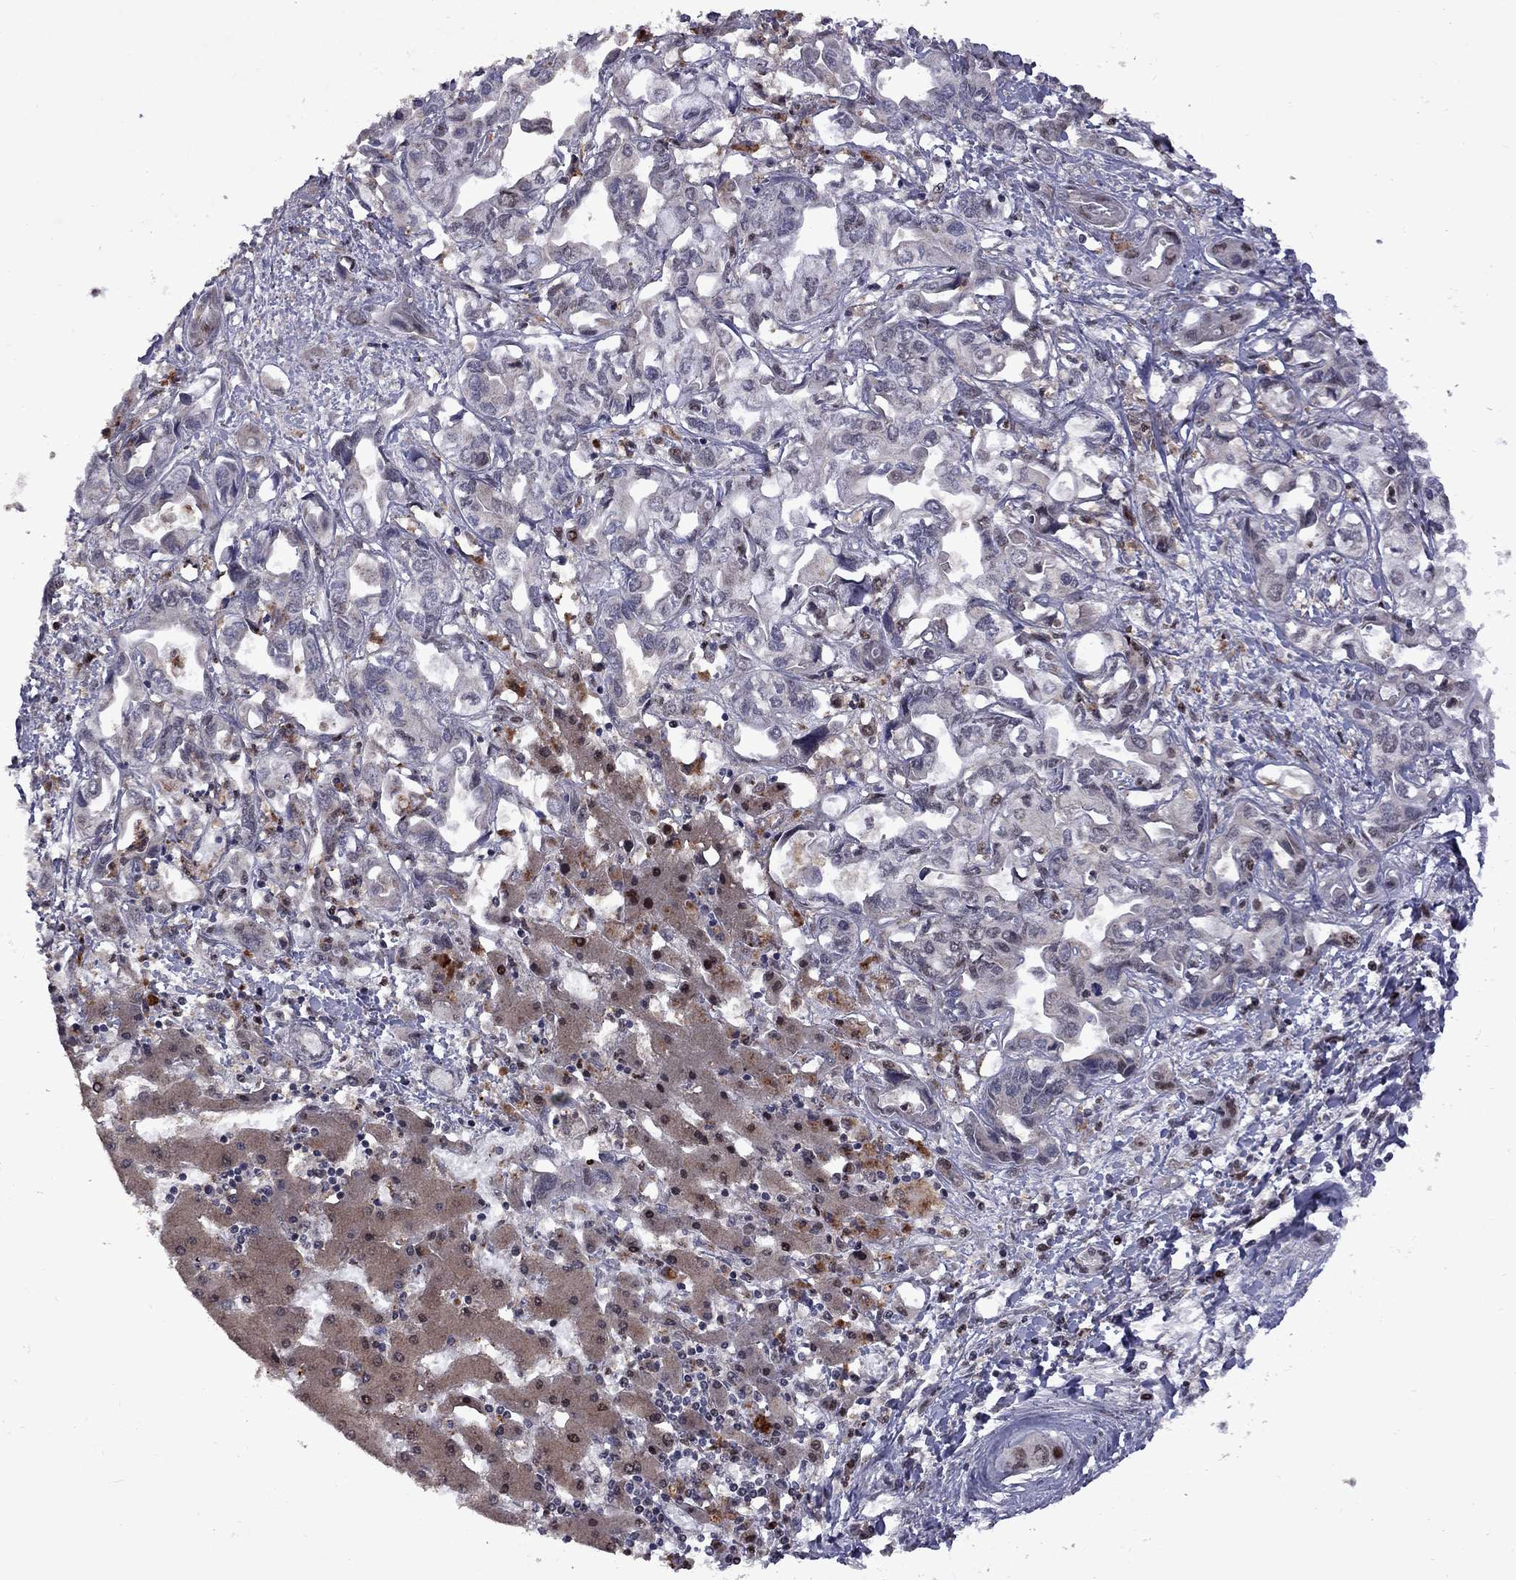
{"staining": {"intensity": "negative", "quantity": "none", "location": "none"}, "tissue": "liver cancer", "cell_type": "Tumor cells", "image_type": "cancer", "snomed": [{"axis": "morphology", "description": "Cholangiocarcinoma"}, {"axis": "topography", "description": "Liver"}], "caption": "Immunohistochemistry (IHC) histopathology image of human liver cancer stained for a protein (brown), which reveals no positivity in tumor cells.", "gene": "IPP", "patient": {"sex": "female", "age": 64}}